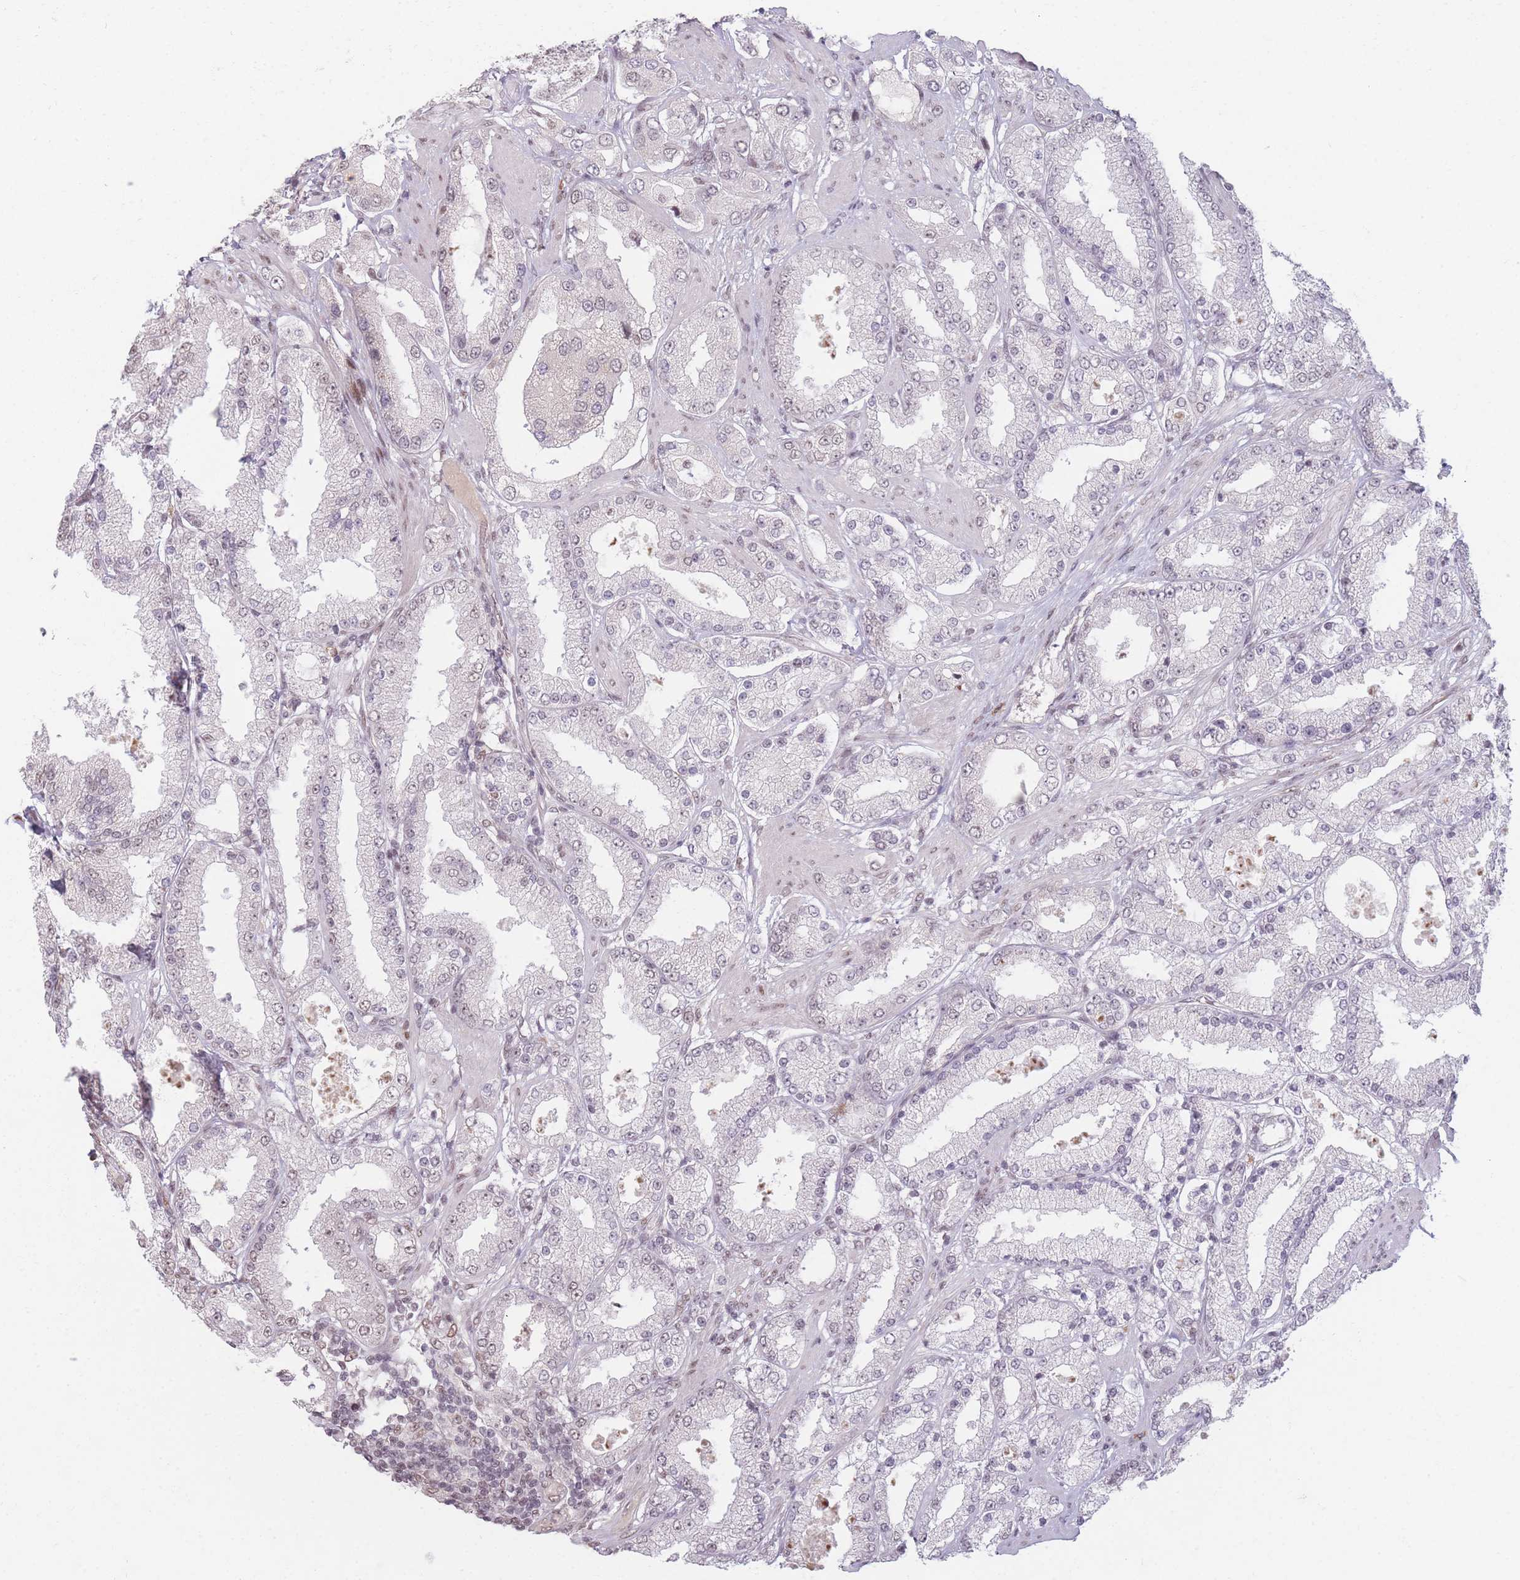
{"staining": {"intensity": "negative", "quantity": "none", "location": "none"}, "tissue": "prostate cancer", "cell_type": "Tumor cells", "image_type": "cancer", "snomed": [{"axis": "morphology", "description": "Adenocarcinoma, High grade"}, {"axis": "topography", "description": "Prostate"}], "caption": "Immunohistochemistry of high-grade adenocarcinoma (prostate) exhibits no expression in tumor cells.", "gene": "SUPT6H", "patient": {"sex": "male", "age": 68}}